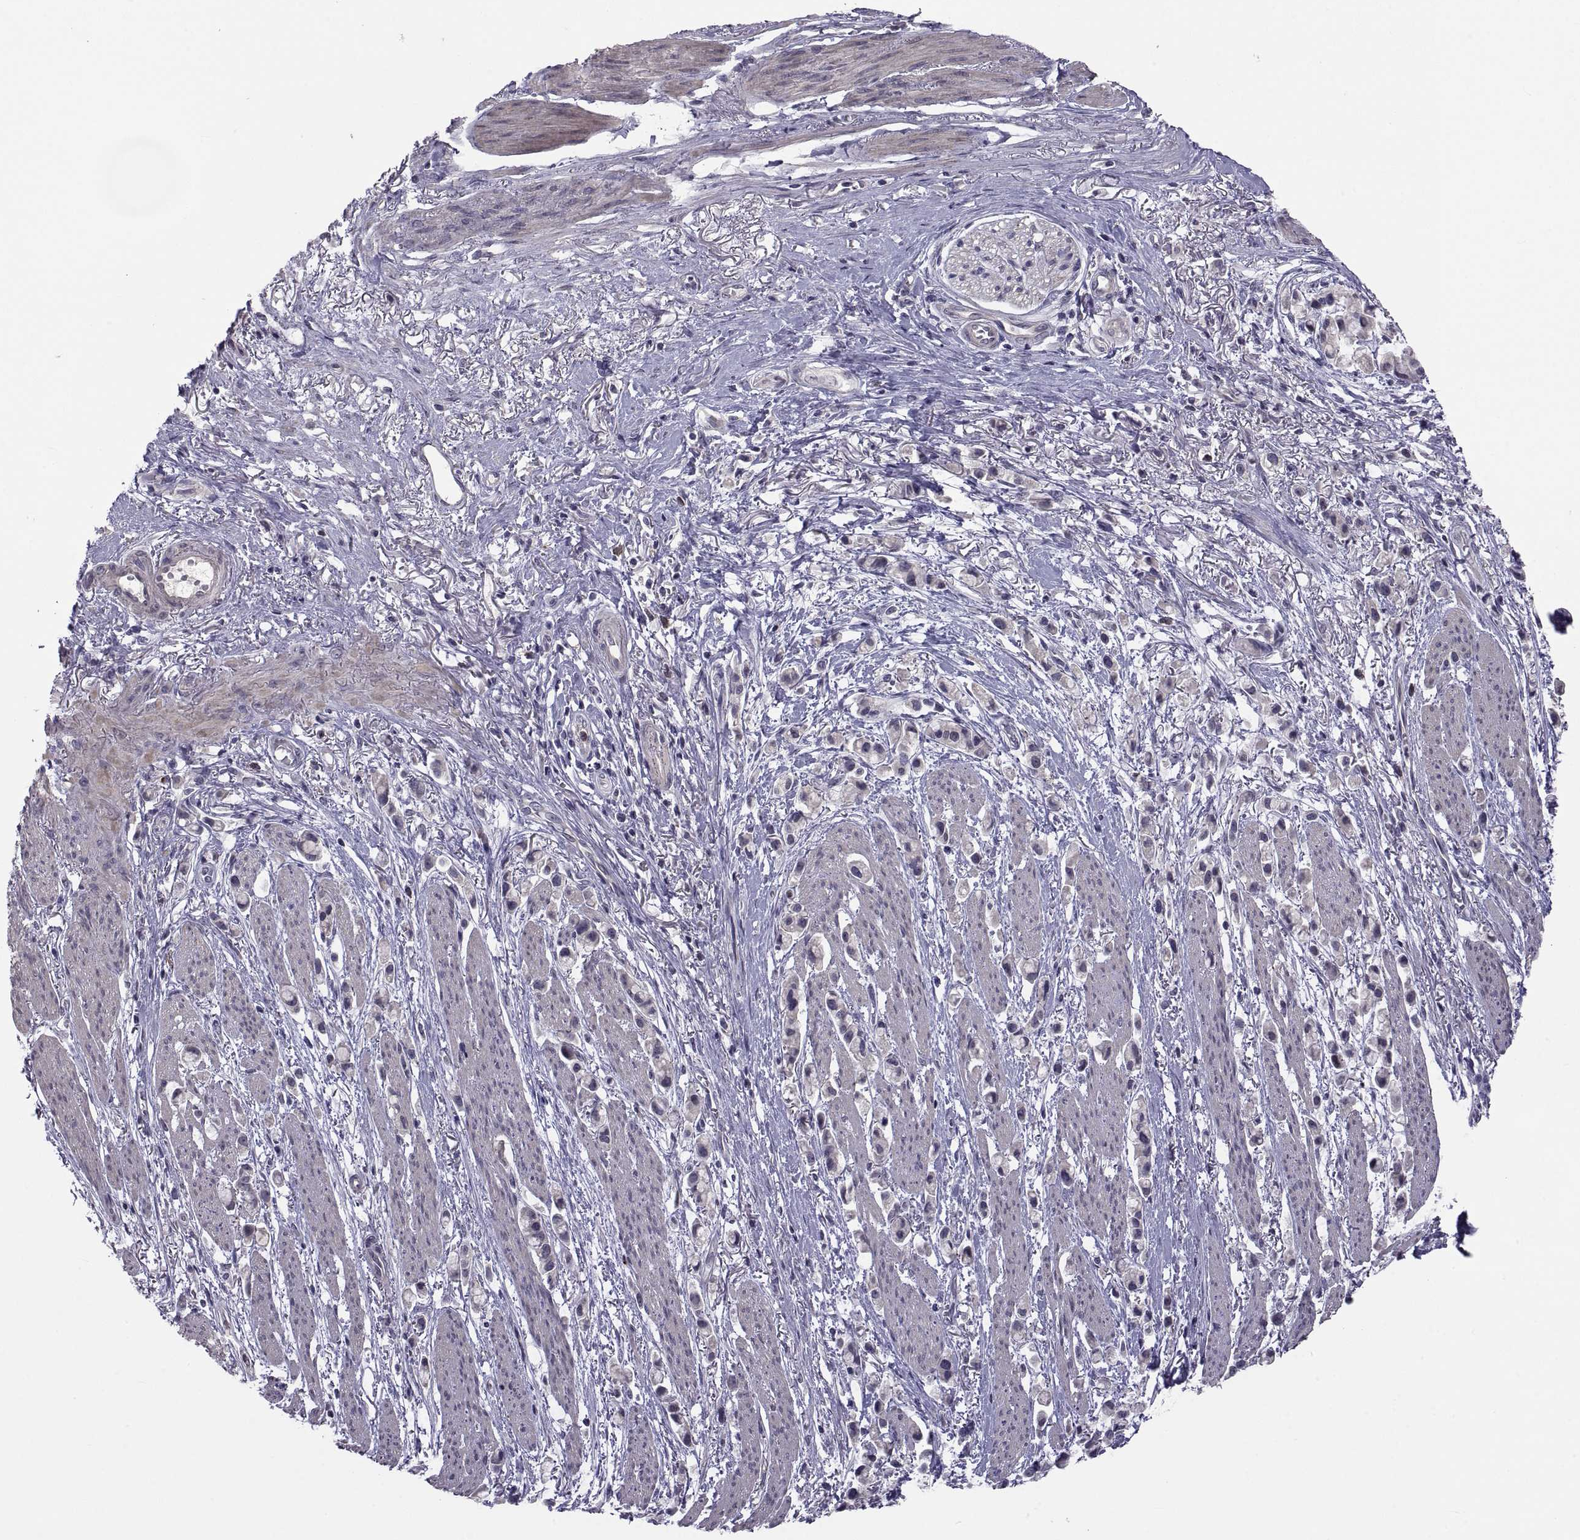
{"staining": {"intensity": "negative", "quantity": "none", "location": "none"}, "tissue": "stomach cancer", "cell_type": "Tumor cells", "image_type": "cancer", "snomed": [{"axis": "morphology", "description": "Adenocarcinoma, NOS"}, {"axis": "topography", "description": "Stomach"}], "caption": "An image of adenocarcinoma (stomach) stained for a protein displays no brown staining in tumor cells.", "gene": "NPTX2", "patient": {"sex": "female", "age": 81}}